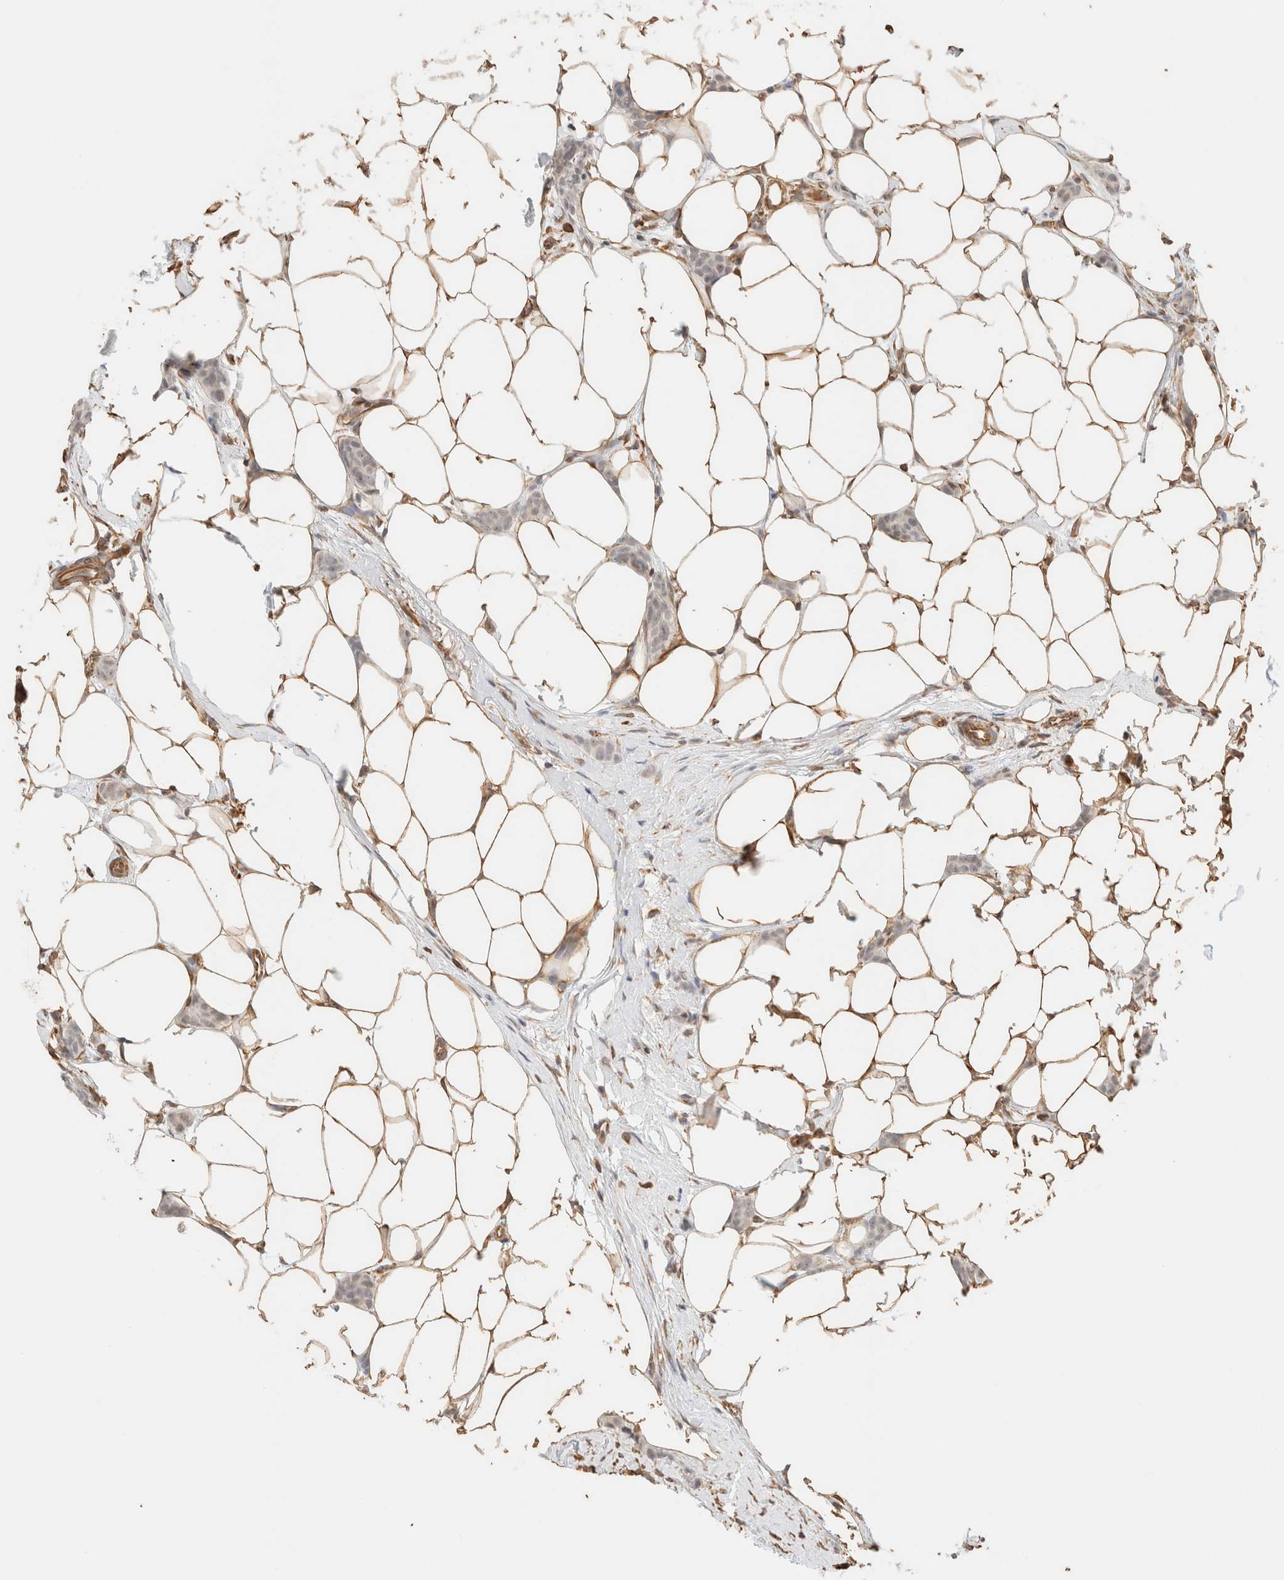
{"staining": {"intensity": "weak", "quantity": "<25%", "location": "cytoplasmic/membranous"}, "tissue": "breast cancer", "cell_type": "Tumor cells", "image_type": "cancer", "snomed": [{"axis": "morphology", "description": "Lobular carcinoma"}, {"axis": "topography", "description": "Skin"}, {"axis": "topography", "description": "Breast"}], "caption": "Breast lobular carcinoma was stained to show a protein in brown. There is no significant expression in tumor cells.", "gene": "ARID5A", "patient": {"sex": "female", "age": 46}}